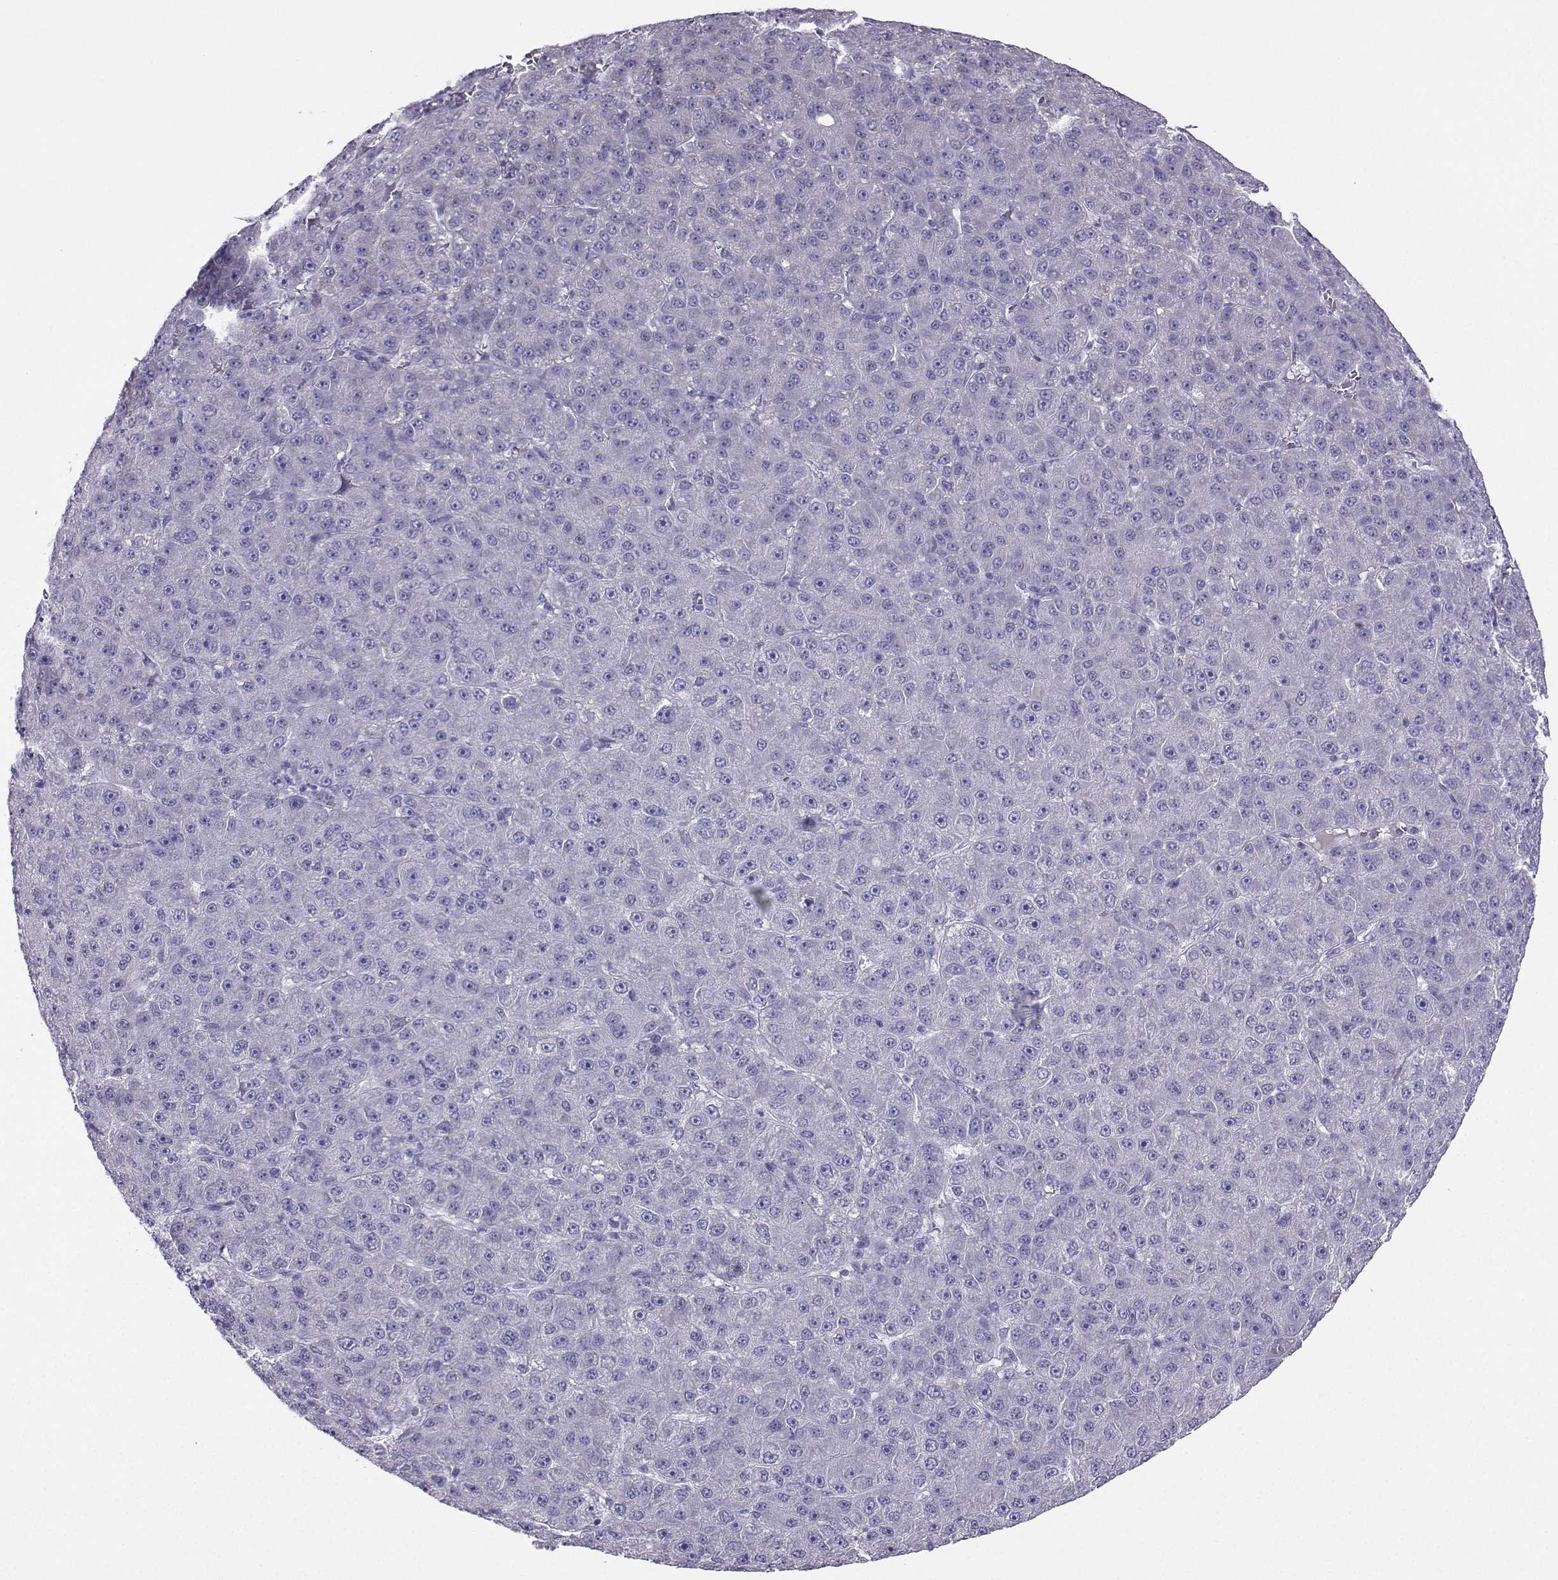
{"staining": {"intensity": "negative", "quantity": "none", "location": "none"}, "tissue": "liver cancer", "cell_type": "Tumor cells", "image_type": "cancer", "snomed": [{"axis": "morphology", "description": "Carcinoma, Hepatocellular, NOS"}, {"axis": "topography", "description": "Liver"}], "caption": "This is an immunohistochemistry histopathology image of human liver cancer. There is no expression in tumor cells.", "gene": "FBXO24", "patient": {"sex": "male", "age": 67}}